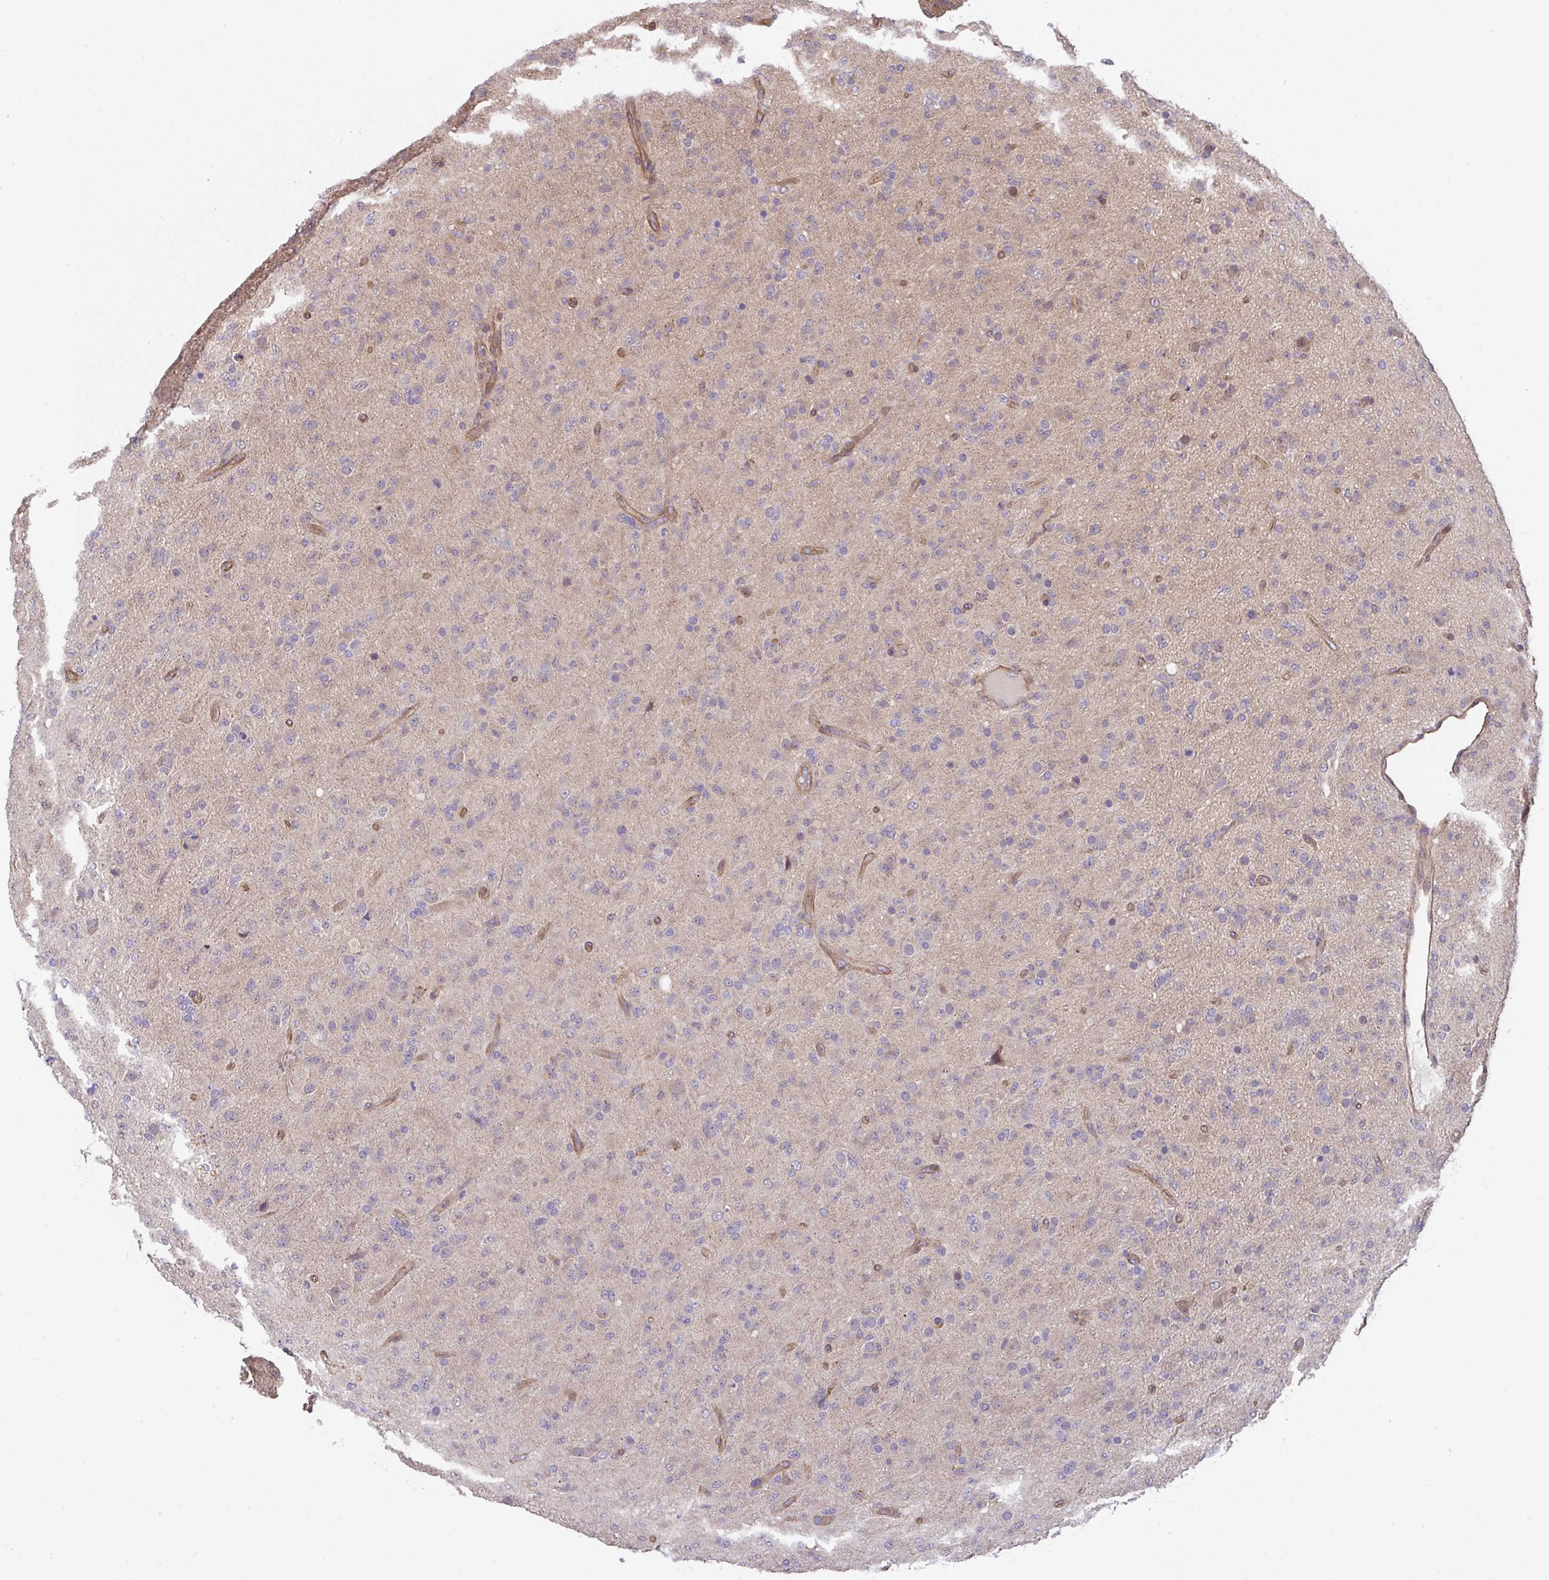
{"staining": {"intensity": "negative", "quantity": "none", "location": "none"}, "tissue": "glioma", "cell_type": "Tumor cells", "image_type": "cancer", "snomed": [{"axis": "morphology", "description": "Glioma, malignant, Low grade"}, {"axis": "topography", "description": "Brain"}], "caption": "The histopathology image displays no significant expression in tumor cells of malignant glioma (low-grade).", "gene": "ZNF696", "patient": {"sex": "male", "age": 65}}